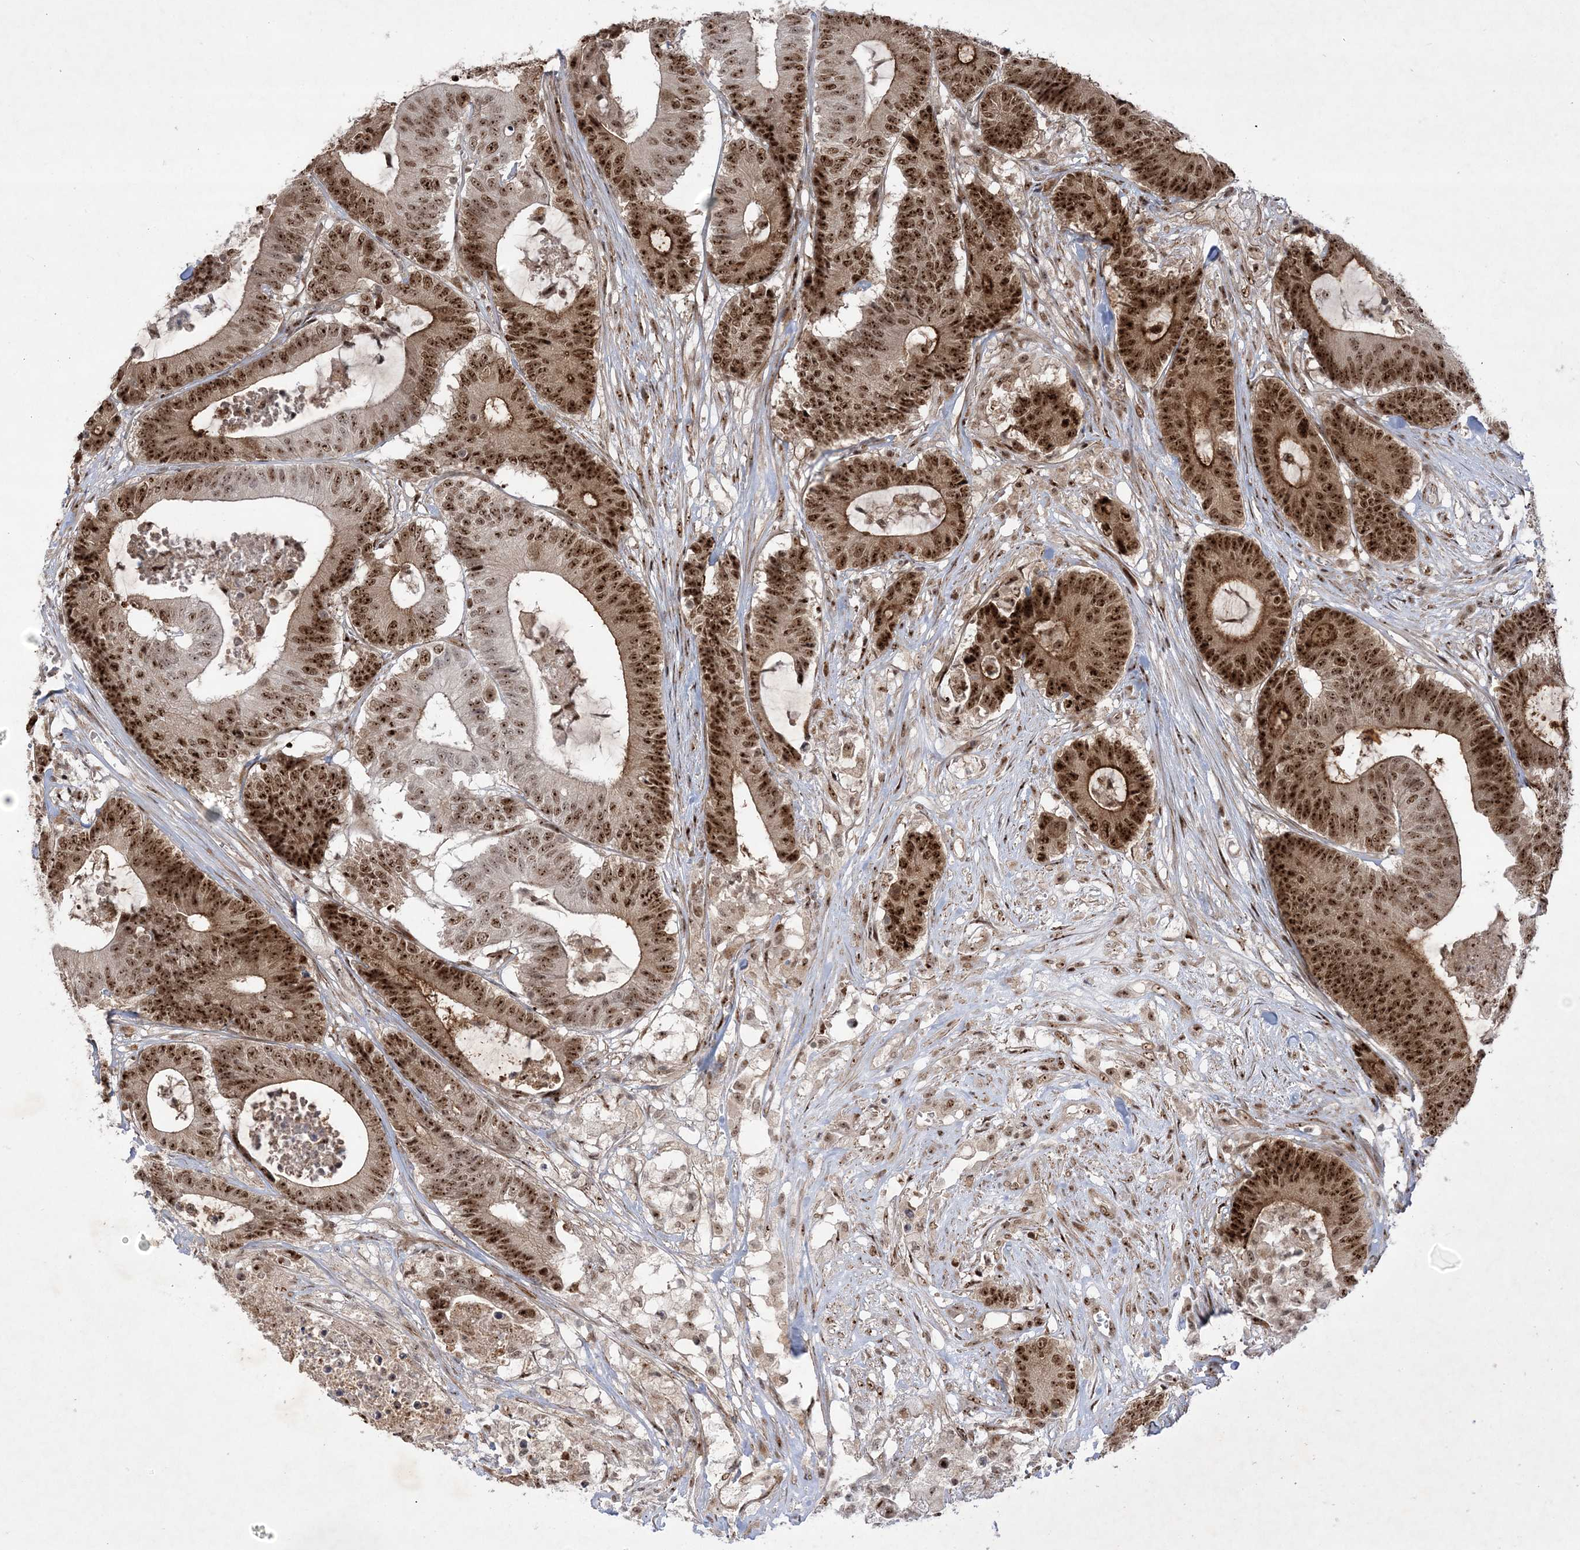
{"staining": {"intensity": "strong", "quantity": ">75%", "location": "nuclear"}, "tissue": "colorectal cancer", "cell_type": "Tumor cells", "image_type": "cancer", "snomed": [{"axis": "morphology", "description": "Adenocarcinoma, NOS"}, {"axis": "topography", "description": "Colon"}], "caption": "A photomicrograph of colorectal cancer stained for a protein shows strong nuclear brown staining in tumor cells. The staining was performed using DAB, with brown indicating positive protein expression. Nuclei are stained blue with hematoxylin.", "gene": "NPM3", "patient": {"sex": "female", "age": 84}}